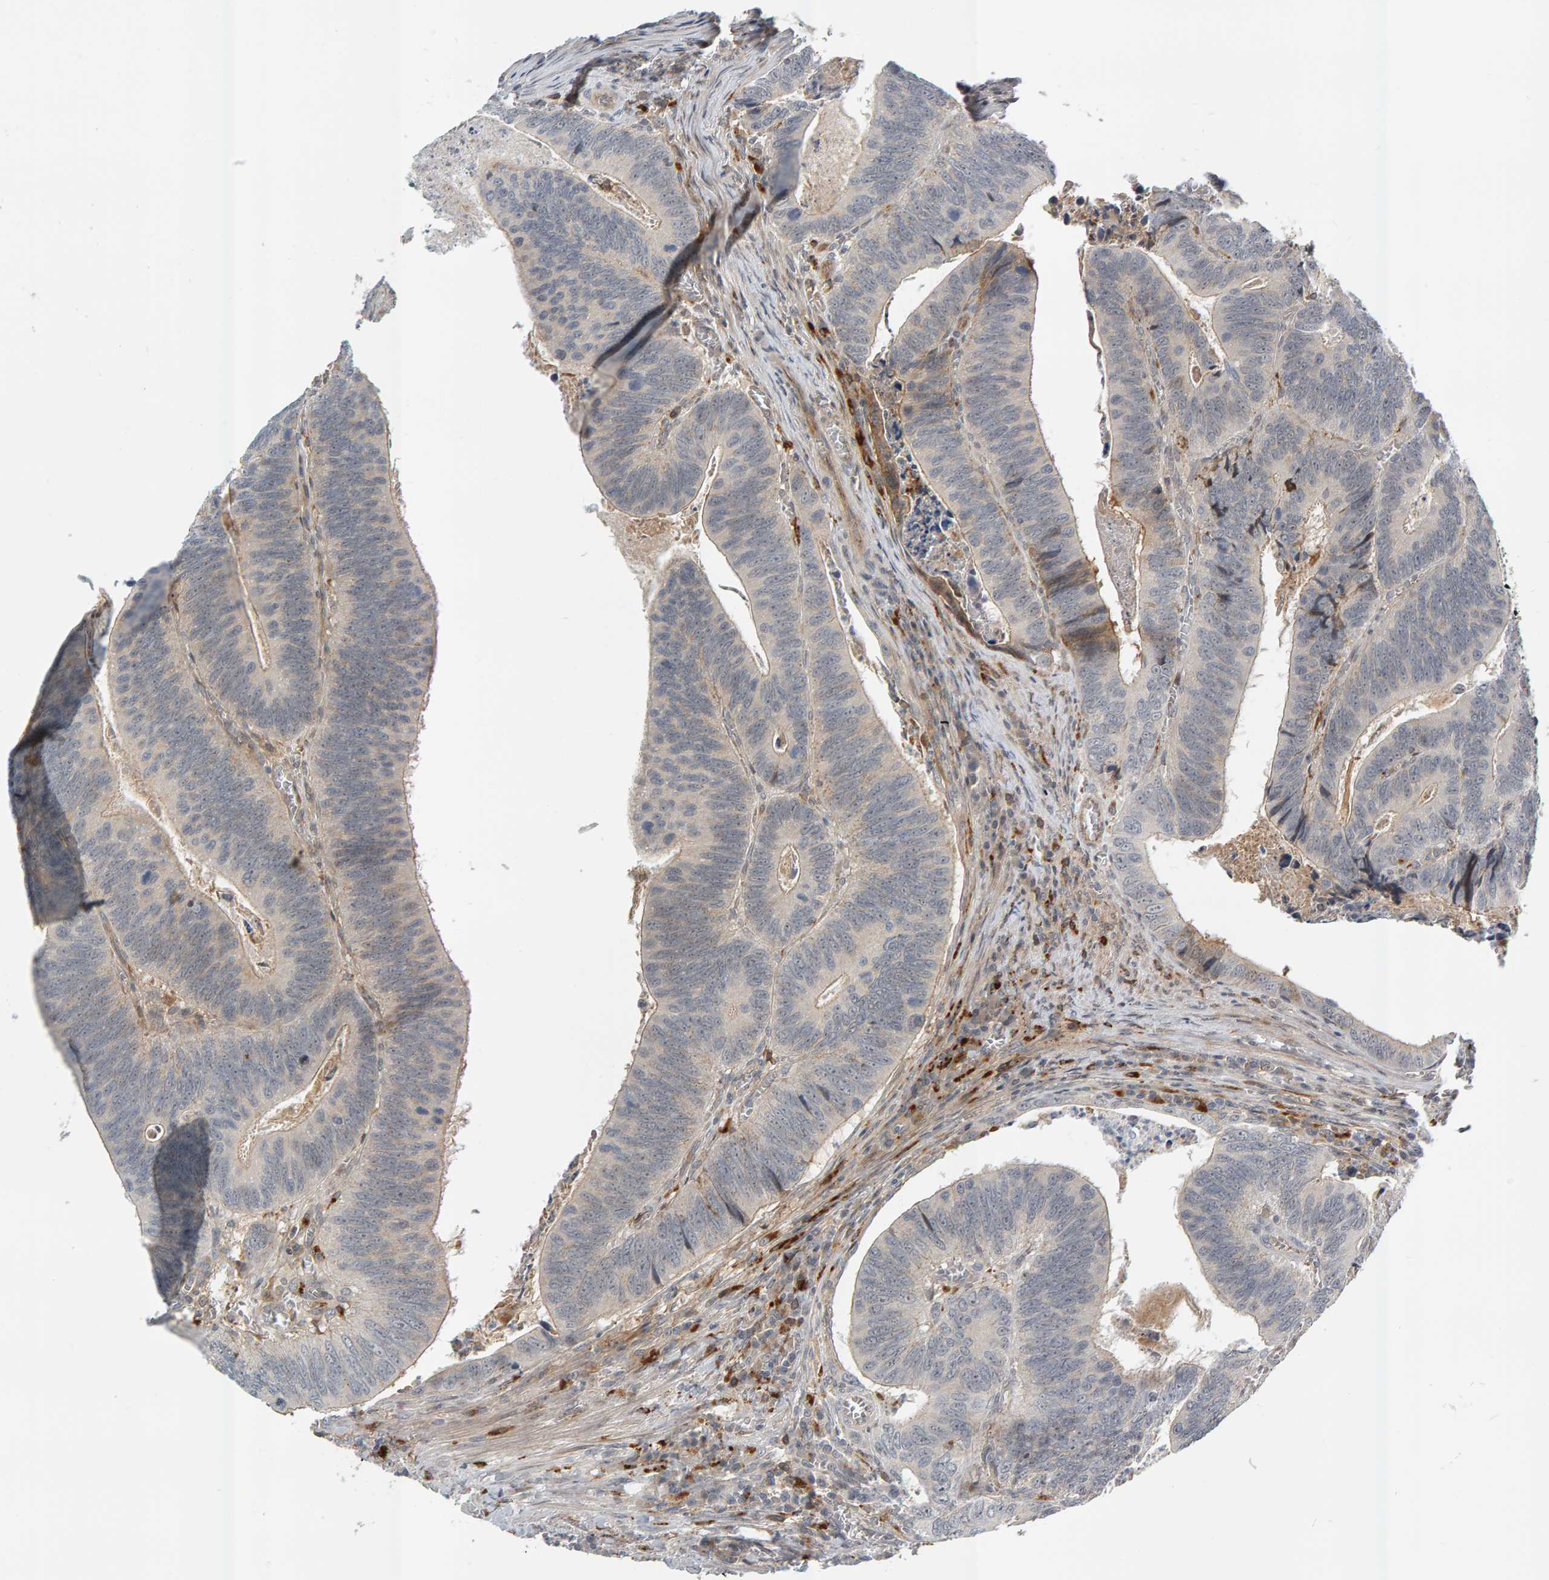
{"staining": {"intensity": "negative", "quantity": "none", "location": "none"}, "tissue": "colorectal cancer", "cell_type": "Tumor cells", "image_type": "cancer", "snomed": [{"axis": "morphology", "description": "Inflammation, NOS"}, {"axis": "morphology", "description": "Adenocarcinoma, NOS"}, {"axis": "topography", "description": "Colon"}], "caption": "This is an IHC histopathology image of human colorectal cancer. There is no expression in tumor cells.", "gene": "ZNF160", "patient": {"sex": "male", "age": 72}}